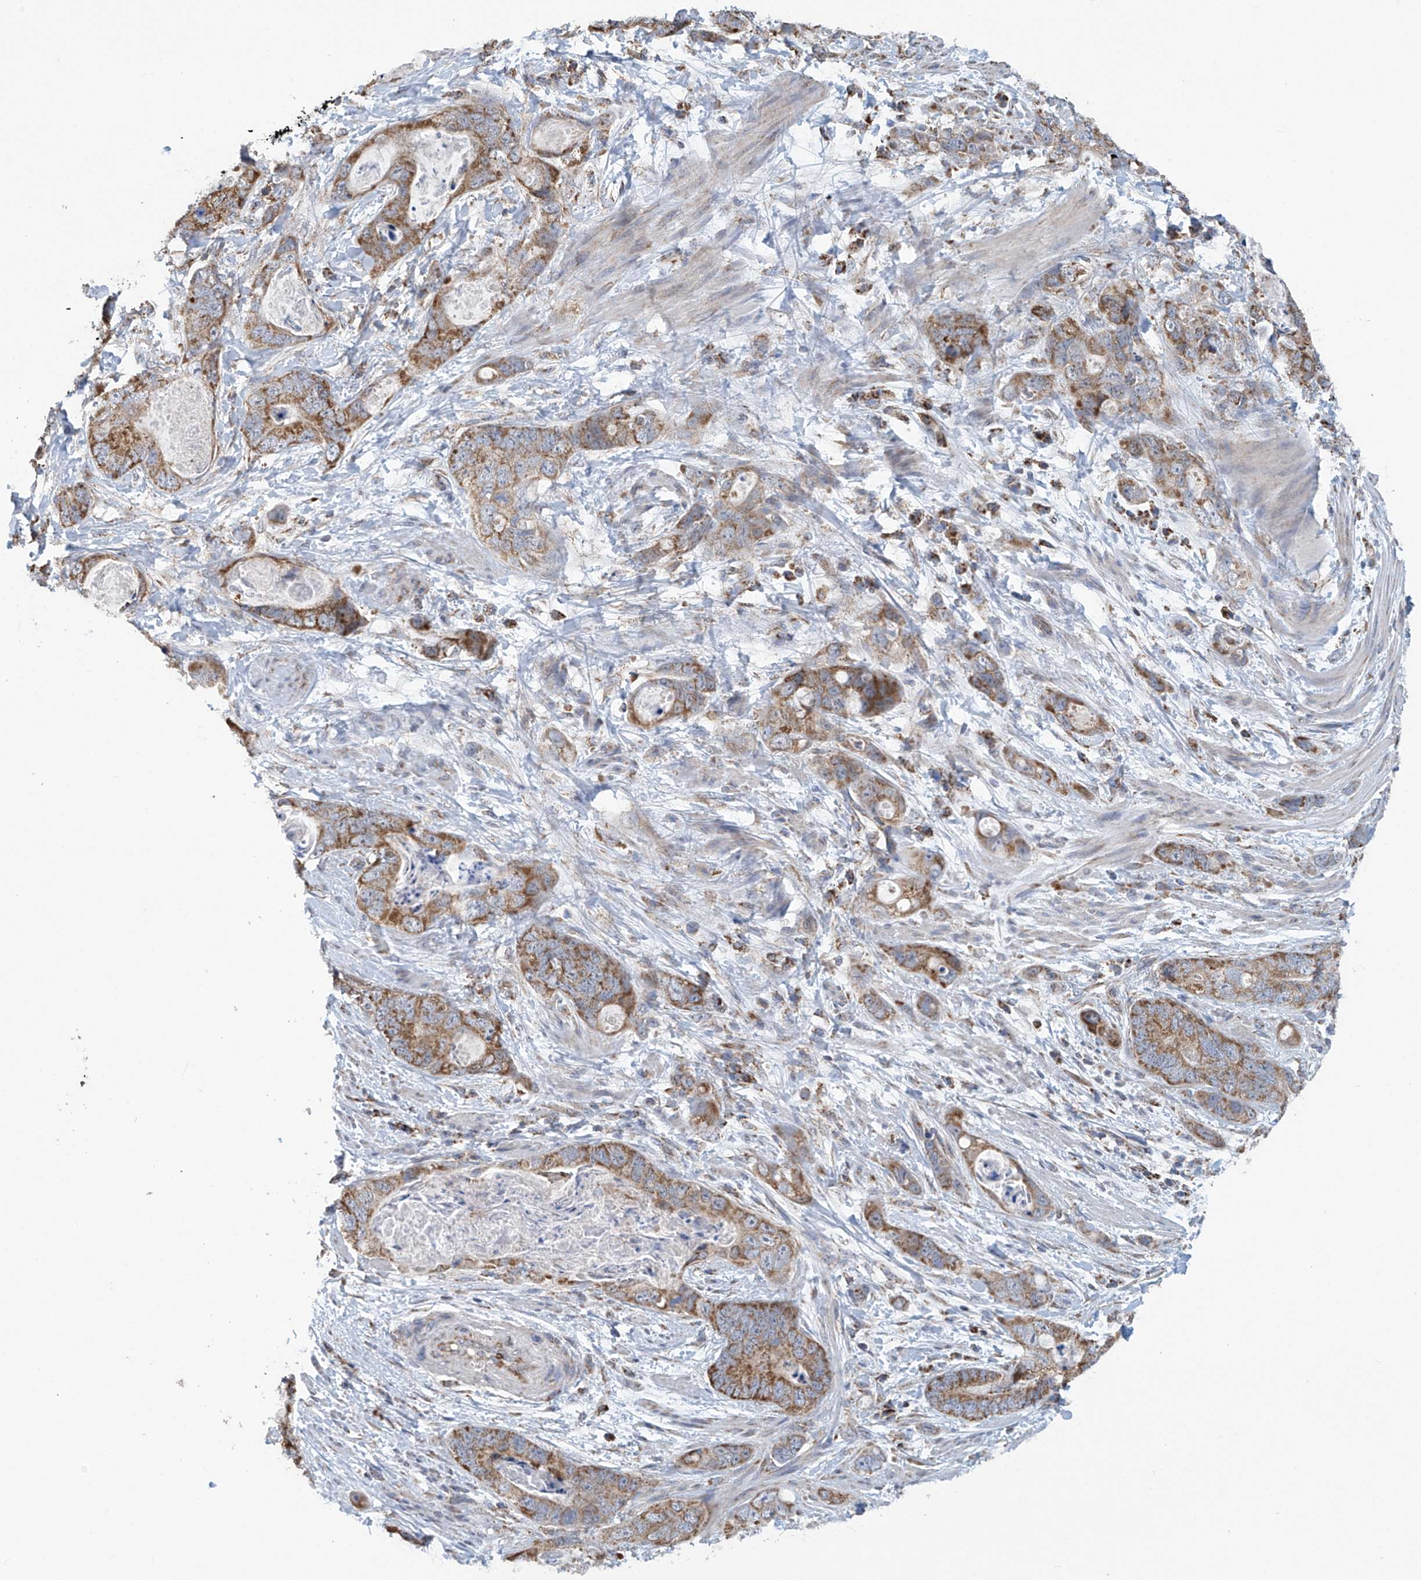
{"staining": {"intensity": "moderate", "quantity": ">75%", "location": "cytoplasmic/membranous"}, "tissue": "stomach cancer", "cell_type": "Tumor cells", "image_type": "cancer", "snomed": [{"axis": "morphology", "description": "Adenocarcinoma, NOS"}, {"axis": "topography", "description": "Stomach"}], "caption": "Immunohistochemical staining of human stomach adenocarcinoma reveals medium levels of moderate cytoplasmic/membranous positivity in approximately >75% of tumor cells.", "gene": "COMMD1", "patient": {"sex": "female", "age": 89}}